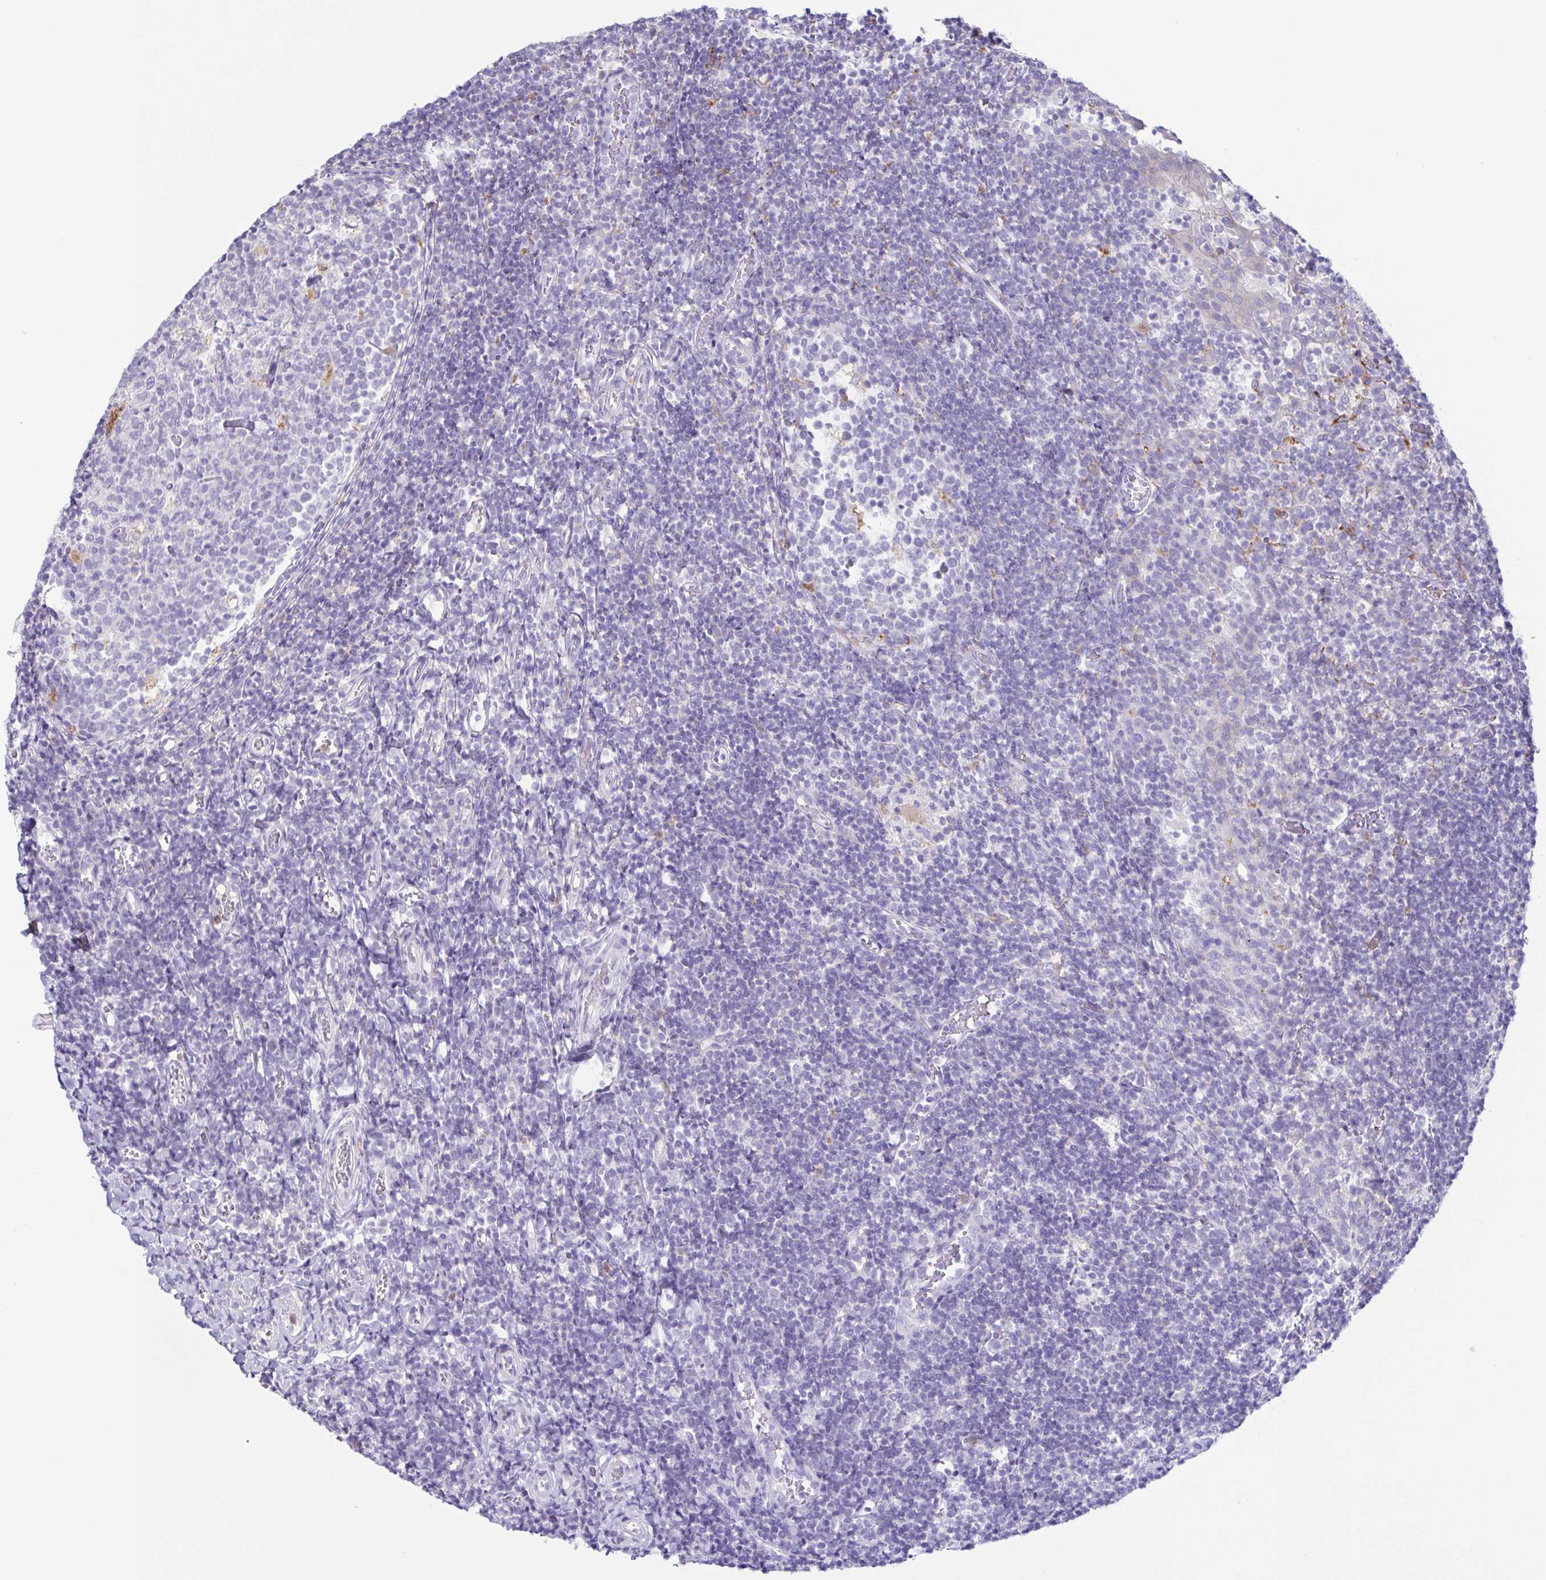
{"staining": {"intensity": "moderate", "quantity": "<25%", "location": "cytoplasmic/membranous"}, "tissue": "tonsil", "cell_type": "Germinal center cells", "image_type": "normal", "snomed": [{"axis": "morphology", "description": "Normal tissue, NOS"}, {"axis": "topography", "description": "Tonsil"}], "caption": "A brown stain shows moderate cytoplasmic/membranous expression of a protein in germinal center cells of normal tonsil. Using DAB (3,3'-diaminobenzidine) (brown) and hematoxylin (blue) stains, captured at high magnification using brightfield microscopy.", "gene": "ATP6V1G2", "patient": {"sex": "female", "age": 10}}